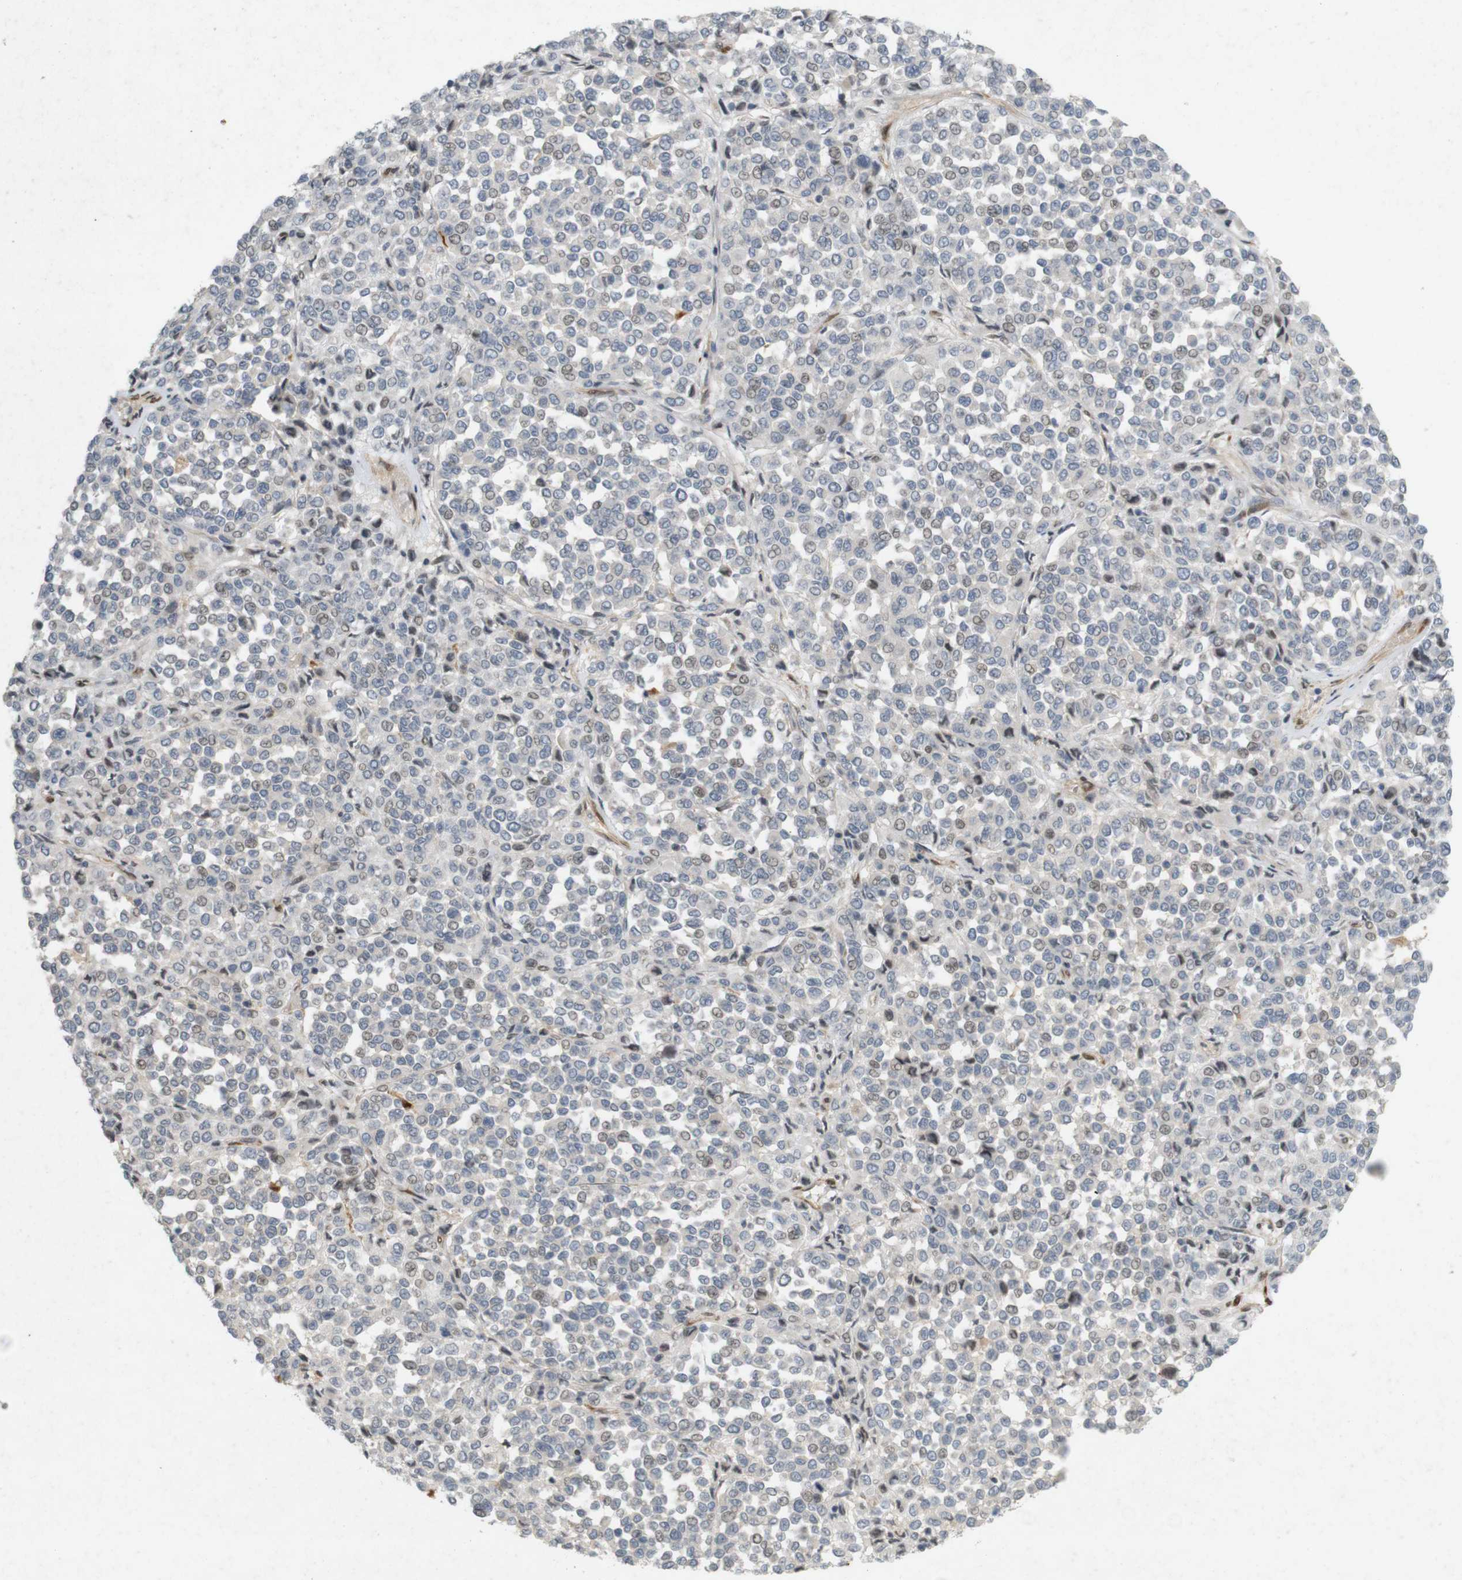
{"staining": {"intensity": "weak", "quantity": "25%-75%", "location": "nuclear"}, "tissue": "melanoma", "cell_type": "Tumor cells", "image_type": "cancer", "snomed": [{"axis": "morphology", "description": "Malignant melanoma, Metastatic site"}, {"axis": "topography", "description": "Pancreas"}], "caption": "Malignant melanoma (metastatic site) stained with a brown dye shows weak nuclear positive staining in about 25%-75% of tumor cells.", "gene": "PPP1R14A", "patient": {"sex": "female", "age": 30}}